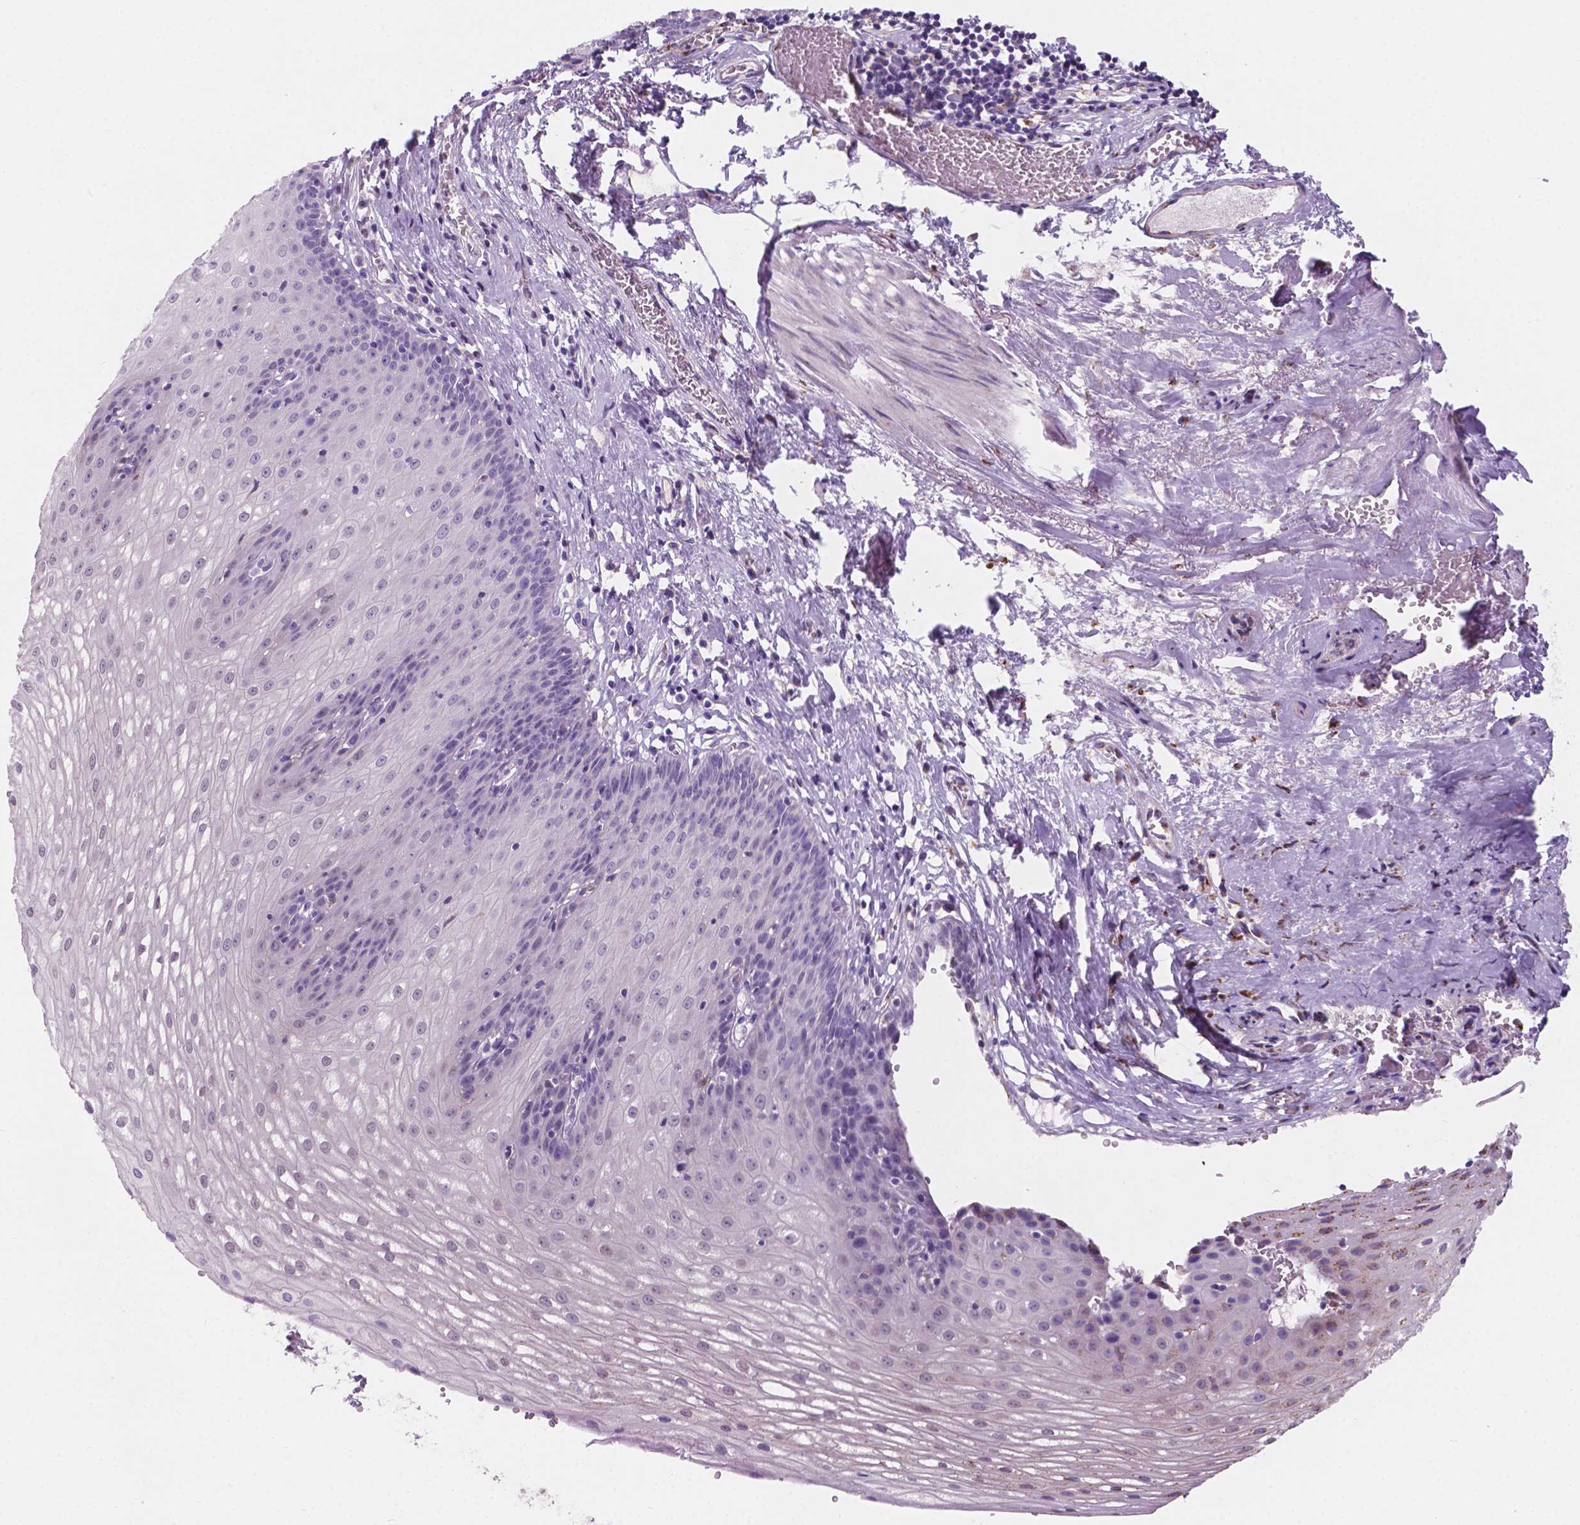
{"staining": {"intensity": "negative", "quantity": "none", "location": "none"}, "tissue": "esophagus", "cell_type": "Squamous epithelial cells", "image_type": "normal", "snomed": [{"axis": "morphology", "description": "Normal tissue, NOS"}, {"axis": "topography", "description": "Esophagus"}], "caption": "Squamous epithelial cells are negative for brown protein staining in benign esophagus.", "gene": "IREB2", "patient": {"sex": "male", "age": 72}}